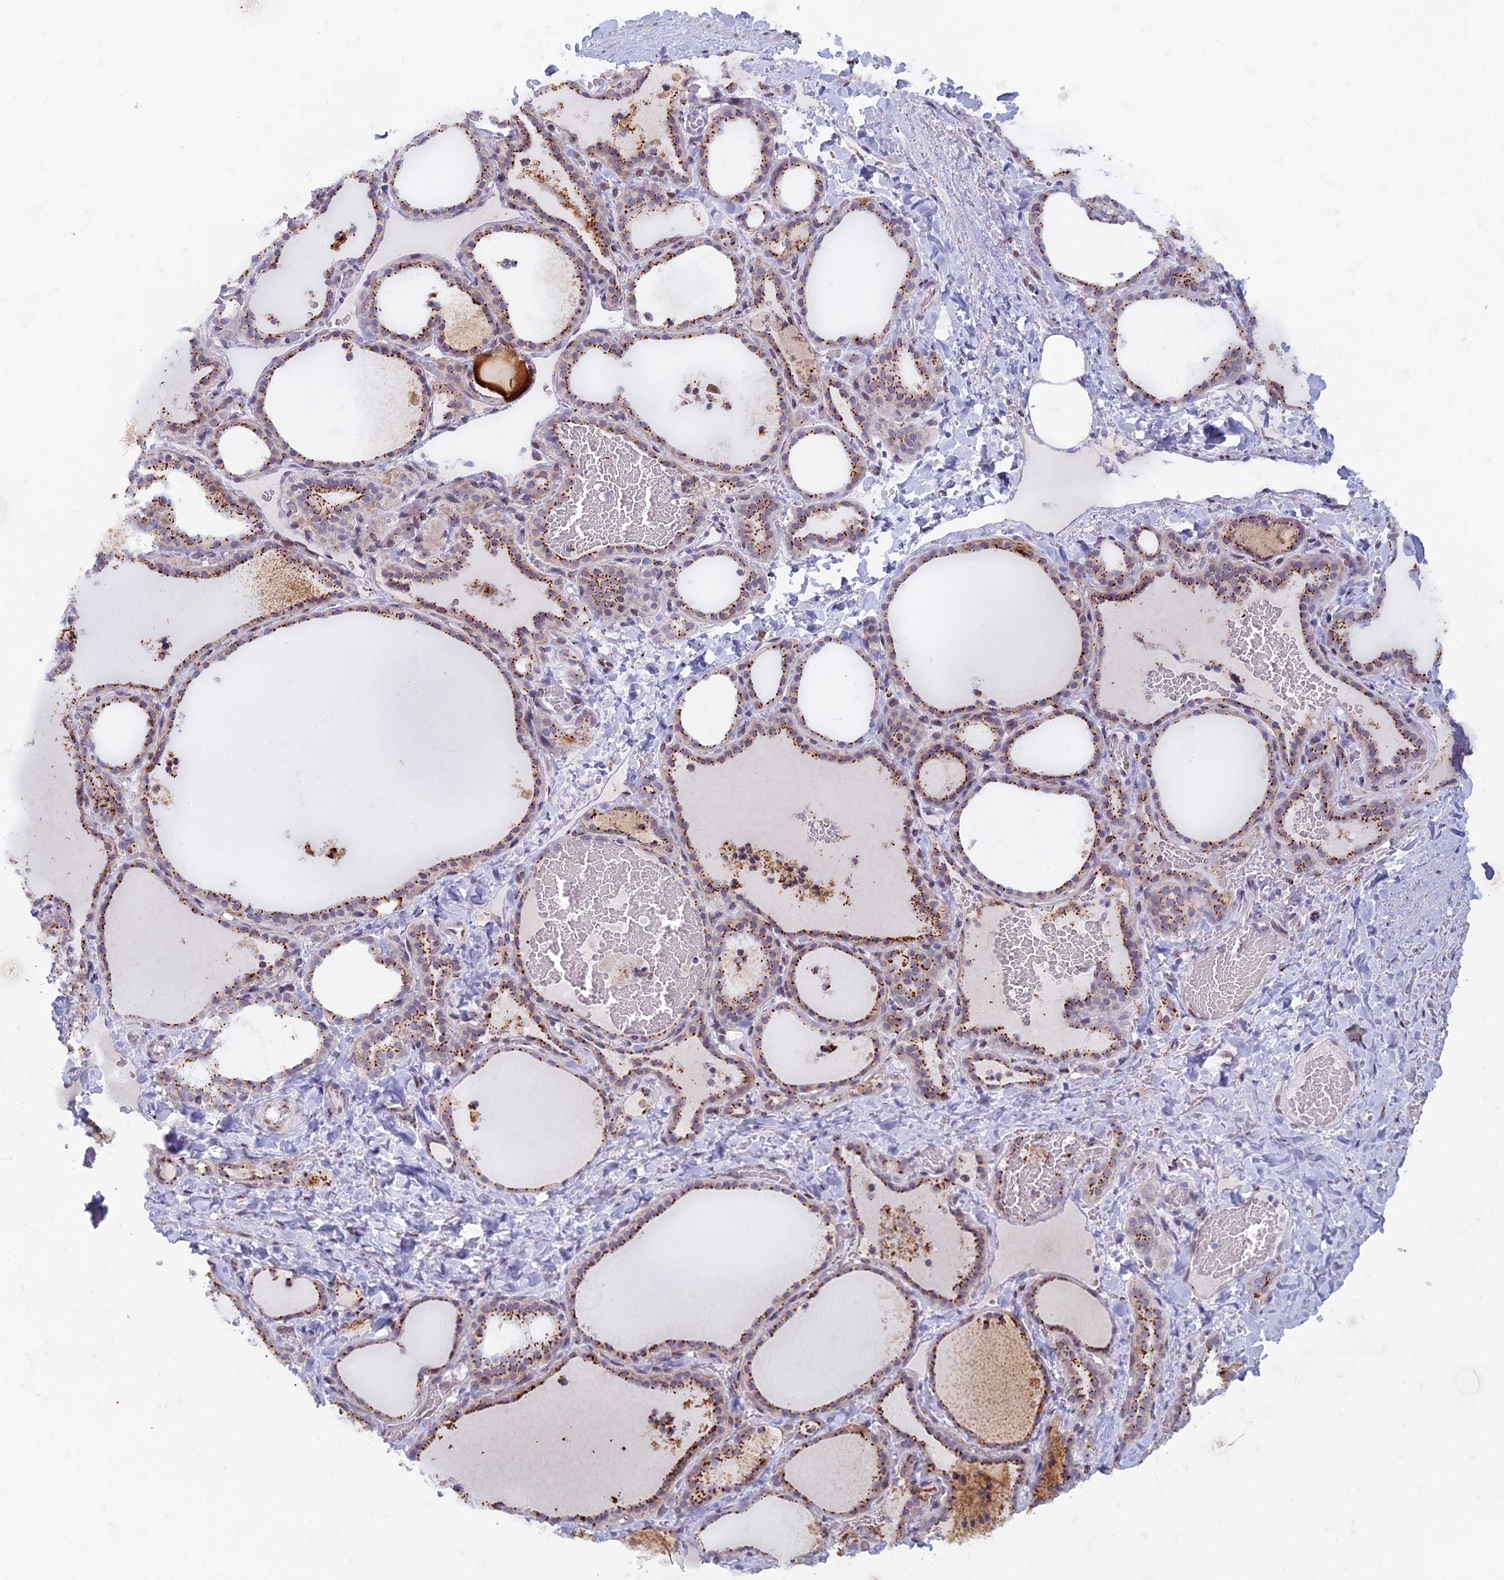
{"staining": {"intensity": "moderate", "quantity": ">75%", "location": "cytoplasmic/membranous"}, "tissue": "thyroid gland", "cell_type": "Glandular cells", "image_type": "normal", "snomed": [{"axis": "morphology", "description": "Normal tissue, NOS"}, {"axis": "topography", "description": "Thyroid gland"}], "caption": "High-power microscopy captured an IHC micrograph of unremarkable thyroid gland, revealing moderate cytoplasmic/membranous expression in about >75% of glandular cells.", "gene": "FAM3C", "patient": {"sex": "female", "age": 22}}